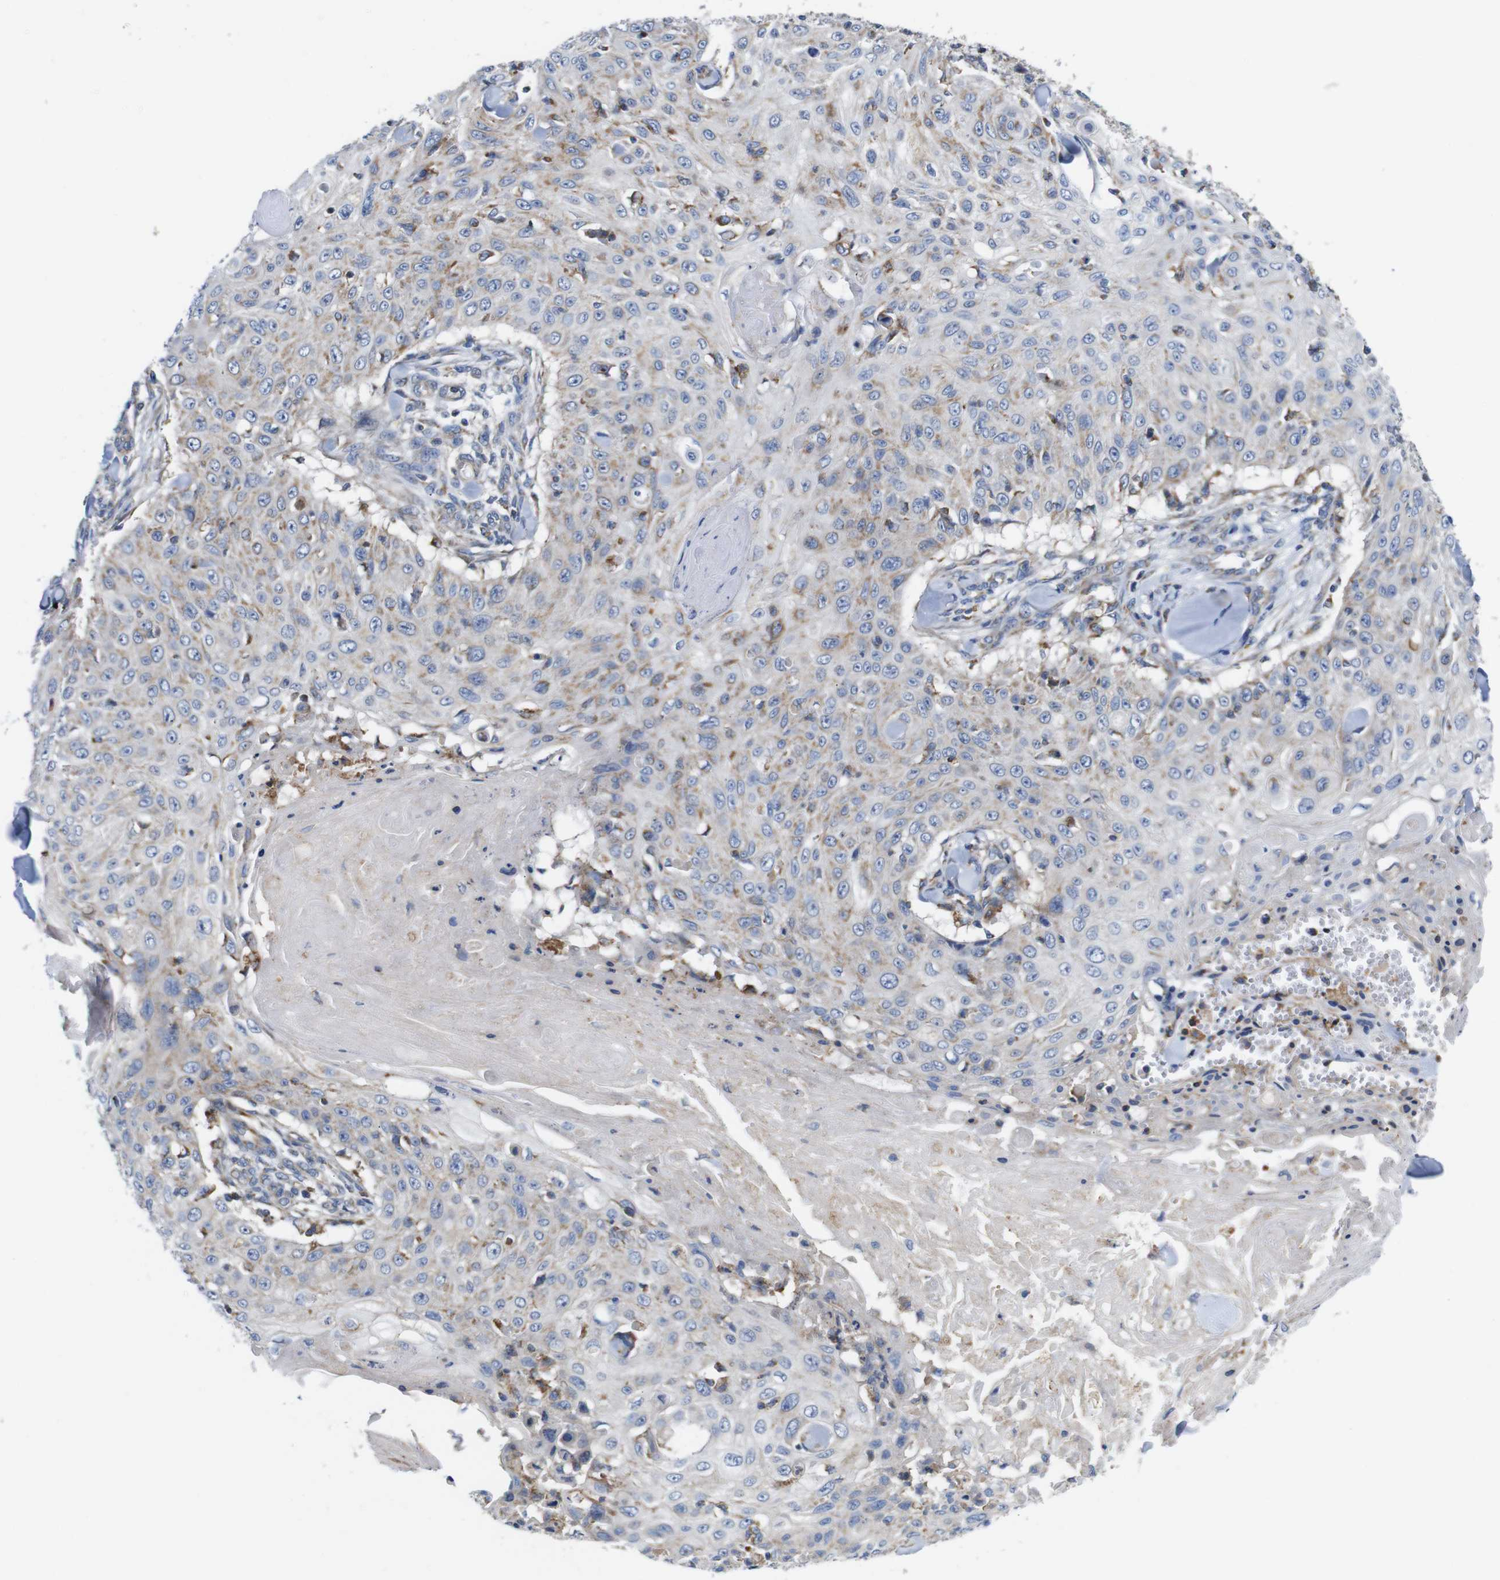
{"staining": {"intensity": "moderate", "quantity": "25%-75%", "location": "cytoplasmic/membranous"}, "tissue": "skin cancer", "cell_type": "Tumor cells", "image_type": "cancer", "snomed": [{"axis": "morphology", "description": "Squamous cell carcinoma, NOS"}, {"axis": "topography", "description": "Skin"}], "caption": "Skin squamous cell carcinoma stained for a protein exhibits moderate cytoplasmic/membranous positivity in tumor cells.", "gene": "PDCD1LG2", "patient": {"sex": "male", "age": 86}}